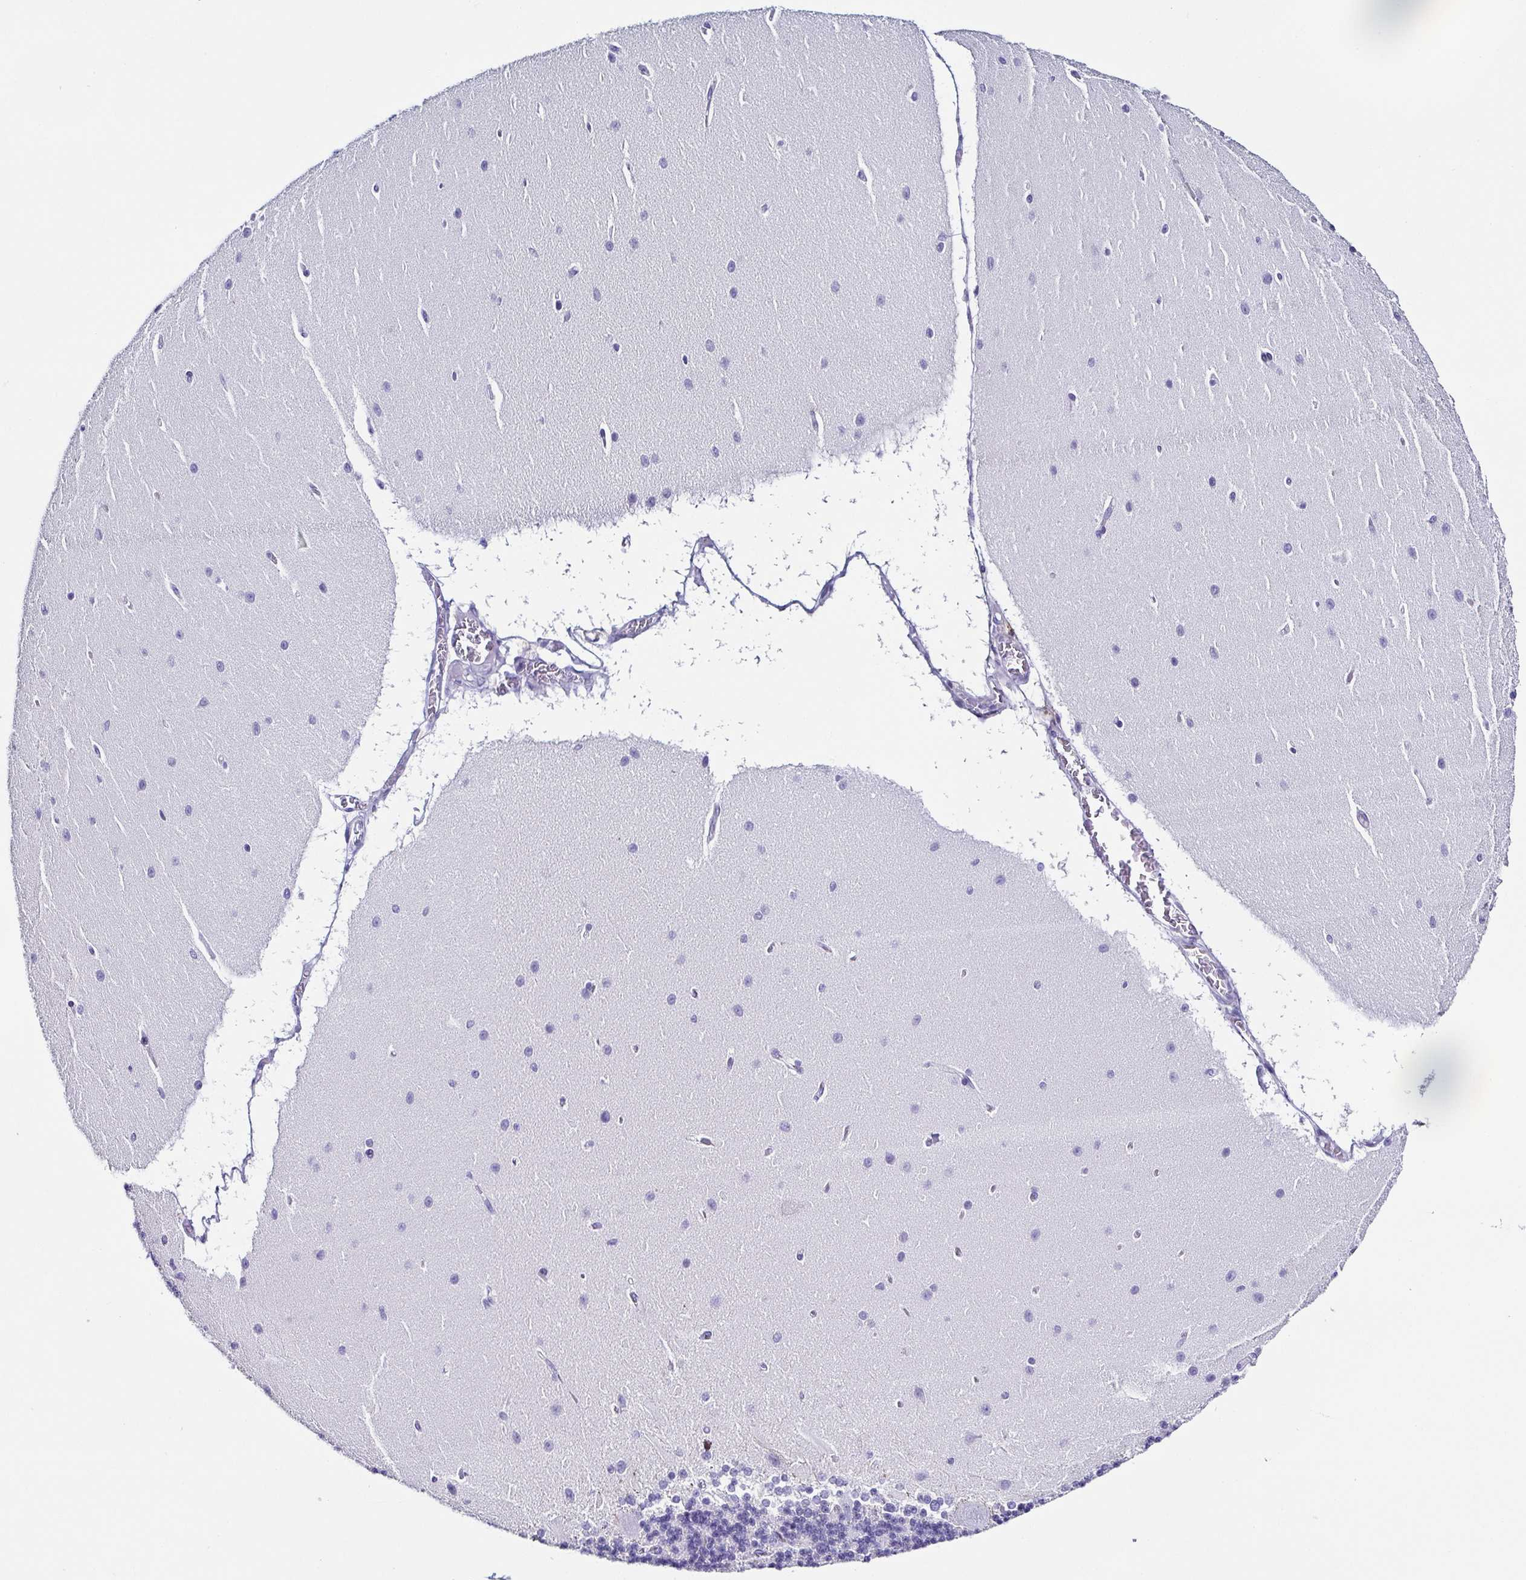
{"staining": {"intensity": "negative", "quantity": "none", "location": "none"}, "tissue": "cerebellum", "cell_type": "Cells in granular layer", "image_type": "normal", "snomed": [{"axis": "morphology", "description": "Normal tissue, NOS"}, {"axis": "topography", "description": "Cerebellum"}], "caption": "Immunohistochemical staining of unremarkable human cerebellum demonstrates no significant staining in cells in granular layer.", "gene": "TNNT2", "patient": {"sex": "female", "age": 54}}